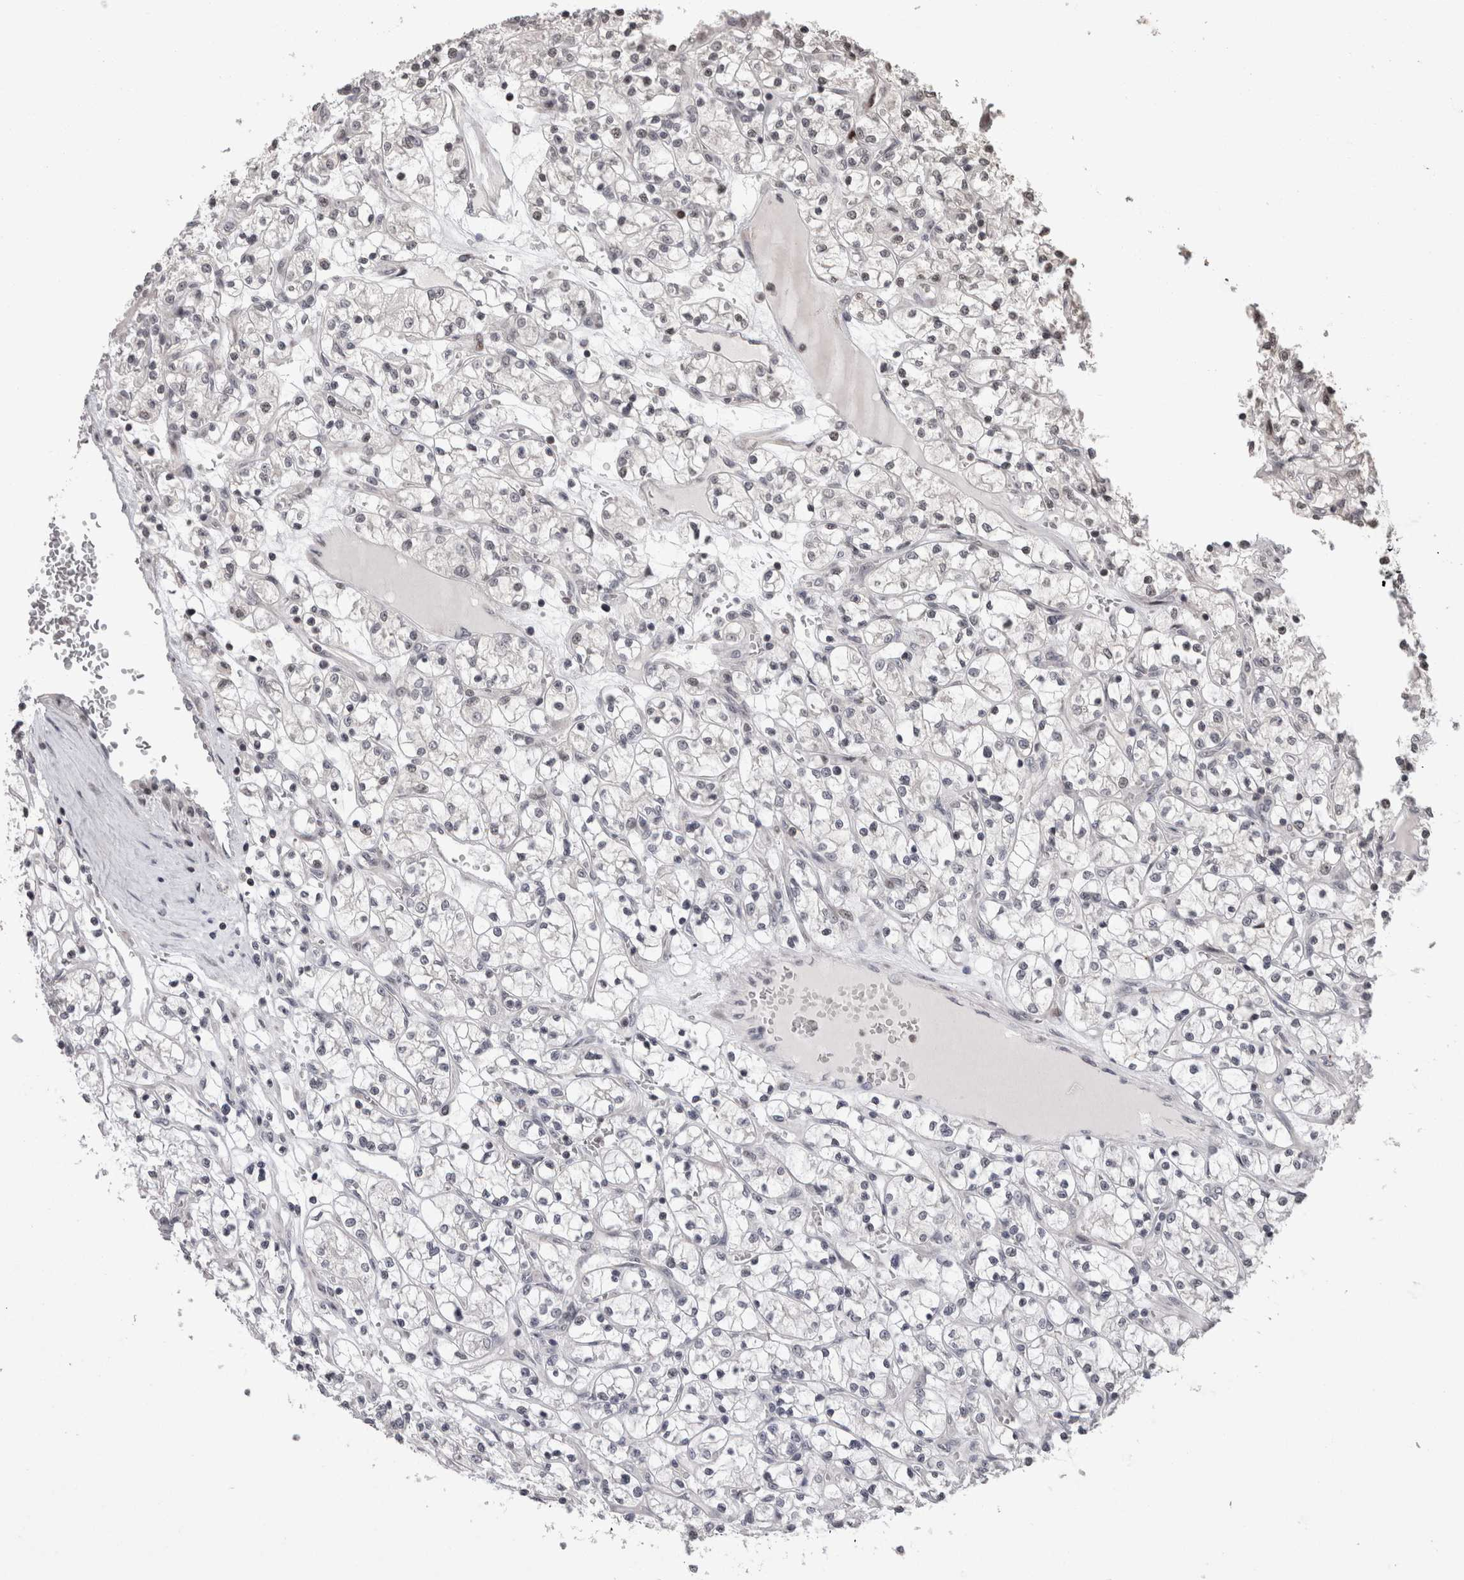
{"staining": {"intensity": "negative", "quantity": "none", "location": "none"}, "tissue": "renal cancer", "cell_type": "Tumor cells", "image_type": "cancer", "snomed": [{"axis": "morphology", "description": "Adenocarcinoma, NOS"}, {"axis": "topography", "description": "Kidney"}], "caption": "Protein analysis of renal adenocarcinoma exhibits no significant positivity in tumor cells.", "gene": "ZBTB11", "patient": {"sex": "female", "age": 69}}